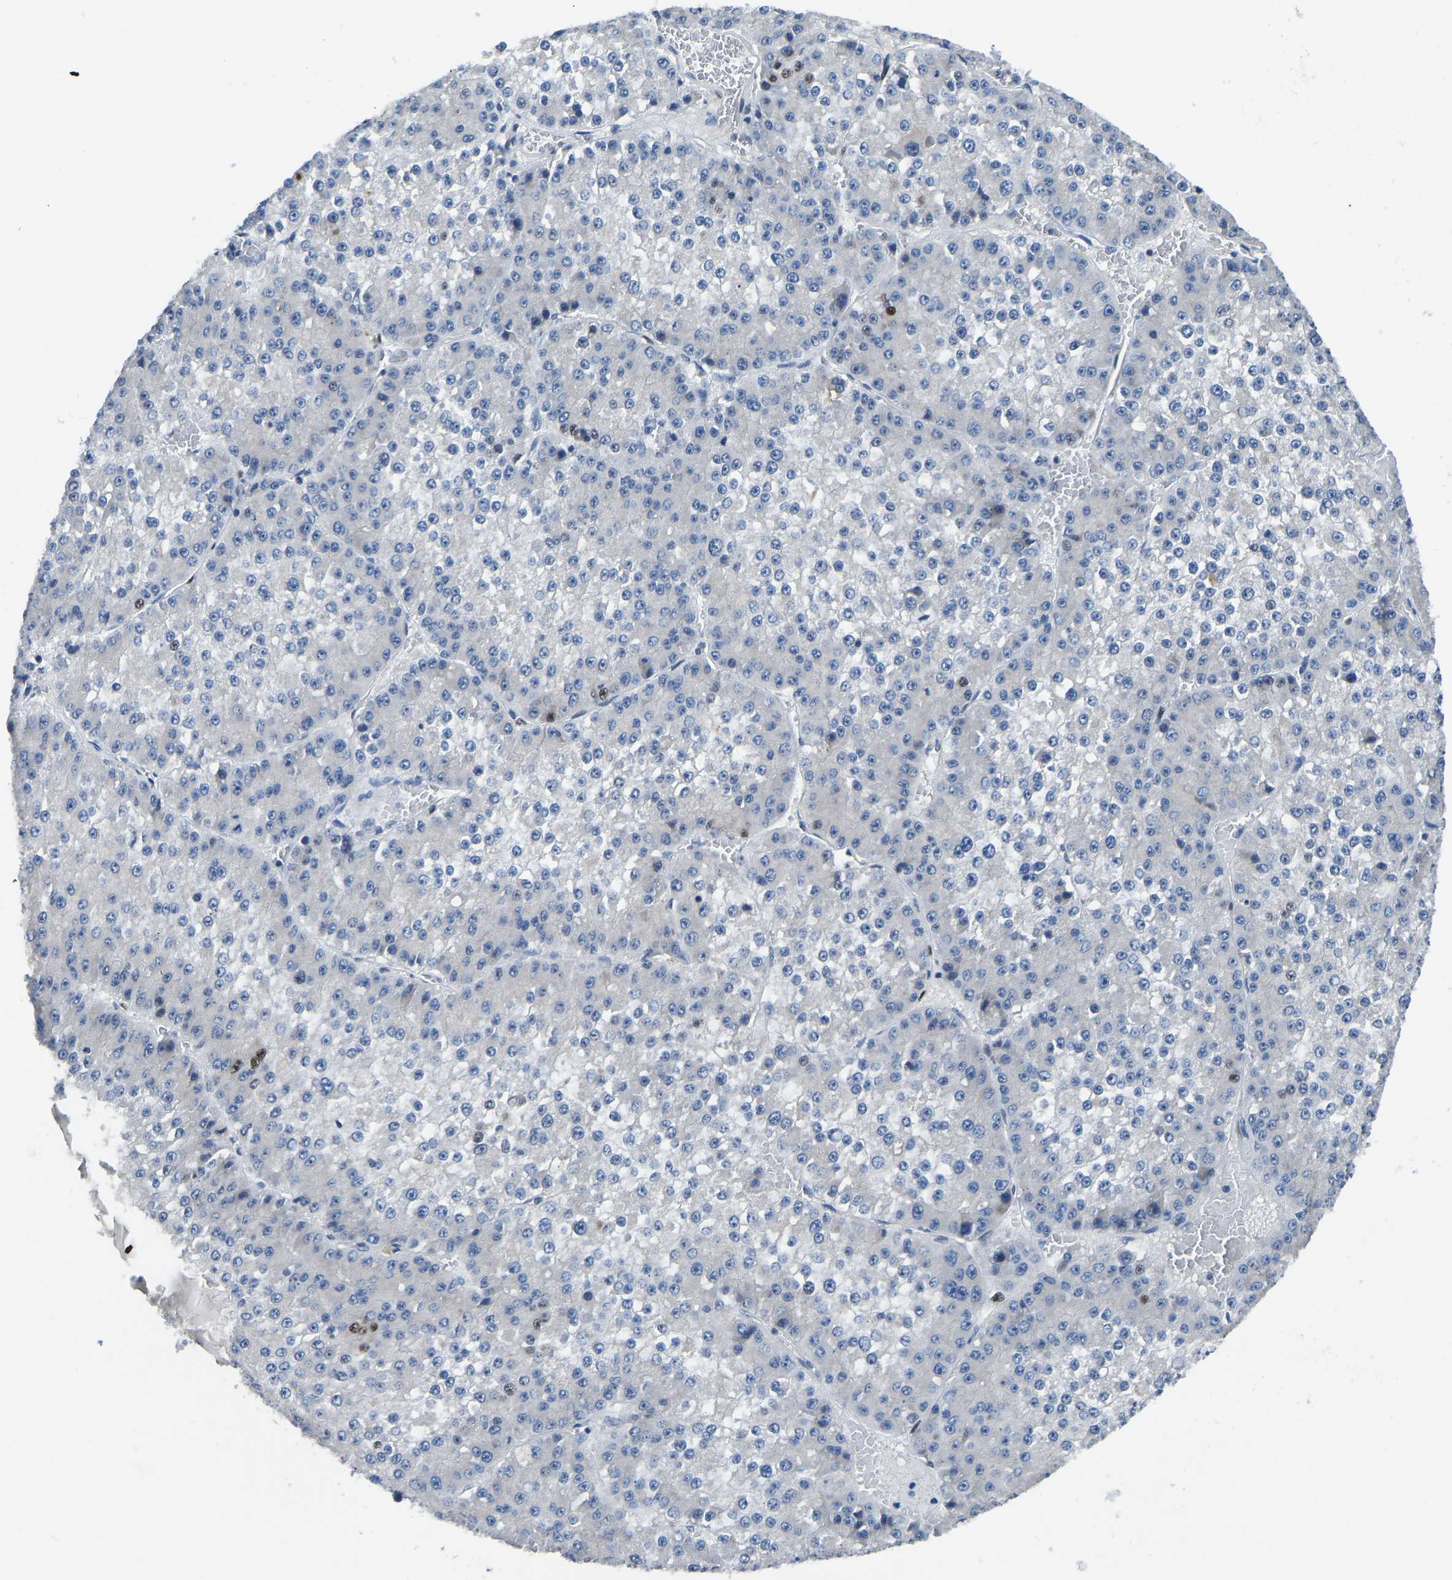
{"staining": {"intensity": "negative", "quantity": "none", "location": "none"}, "tissue": "liver cancer", "cell_type": "Tumor cells", "image_type": "cancer", "snomed": [{"axis": "morphology", "description": "Carcinoma, Hepatocellular, NOS"}, {"axis": "topography", "description": "Liver"}], "caption": "This image is of liver cancer stained with IHC to label a protein in brown with the nuclei are counter-stained blue. There is no positivity in tumor cells.", "gene": "EGR1", "patient": {"sex": "female", "age": 73}}